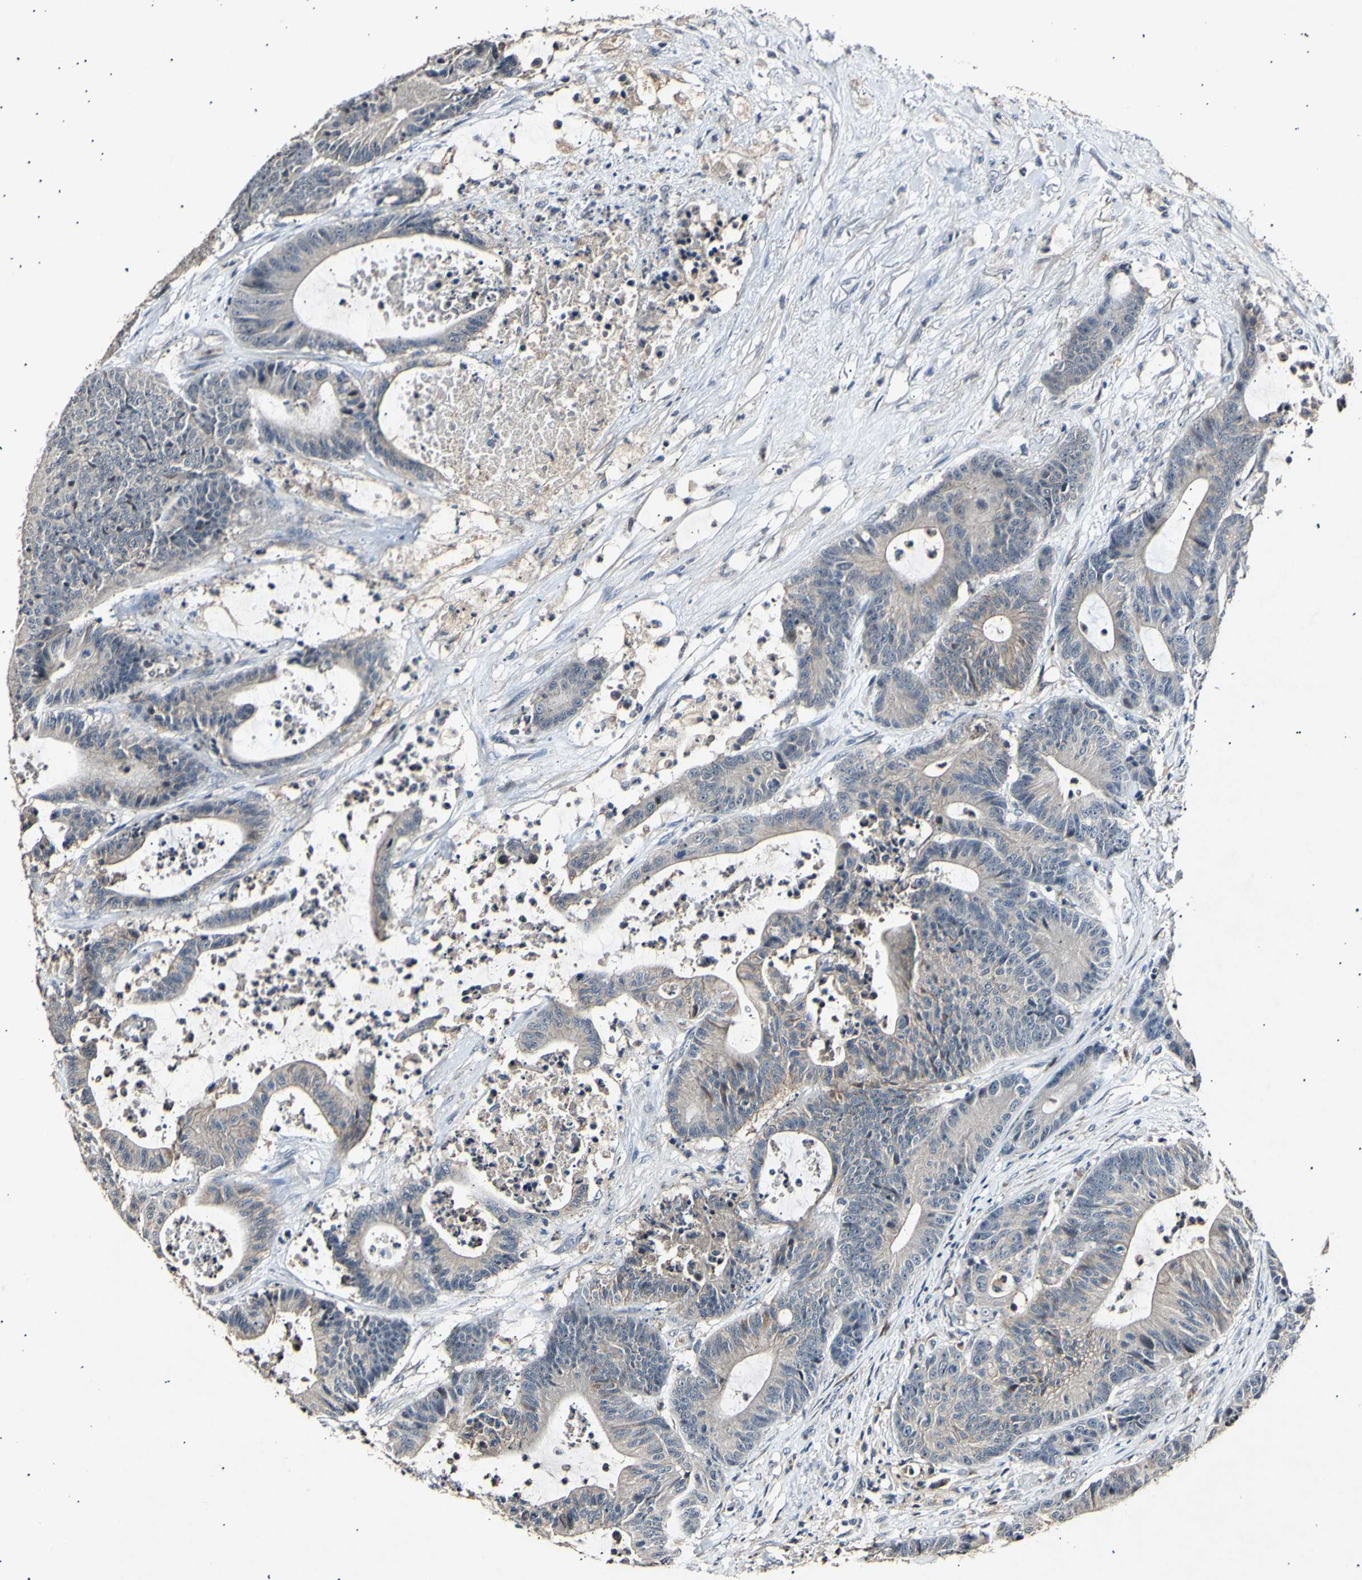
{"staining": {"intensity": "weak", "quantity": "<25%", "location": "cytoplasmic/membranous"}, "tissue": "colorectal cancer", "cell_type": "Tumor cells", "image_type": "cancer", "snomed": [{"axis": "morphology", "description": "Adenocarcinoma, NOS"}, {"axis": "topography", "description": "Colon"}], "caption": "A photomicrograph of human colorectal cancer (adenocarcinoma) is negative for staining in tumor cells.", "gene": "ADCY3", "patient": {"sex": "female", "age": 84}}